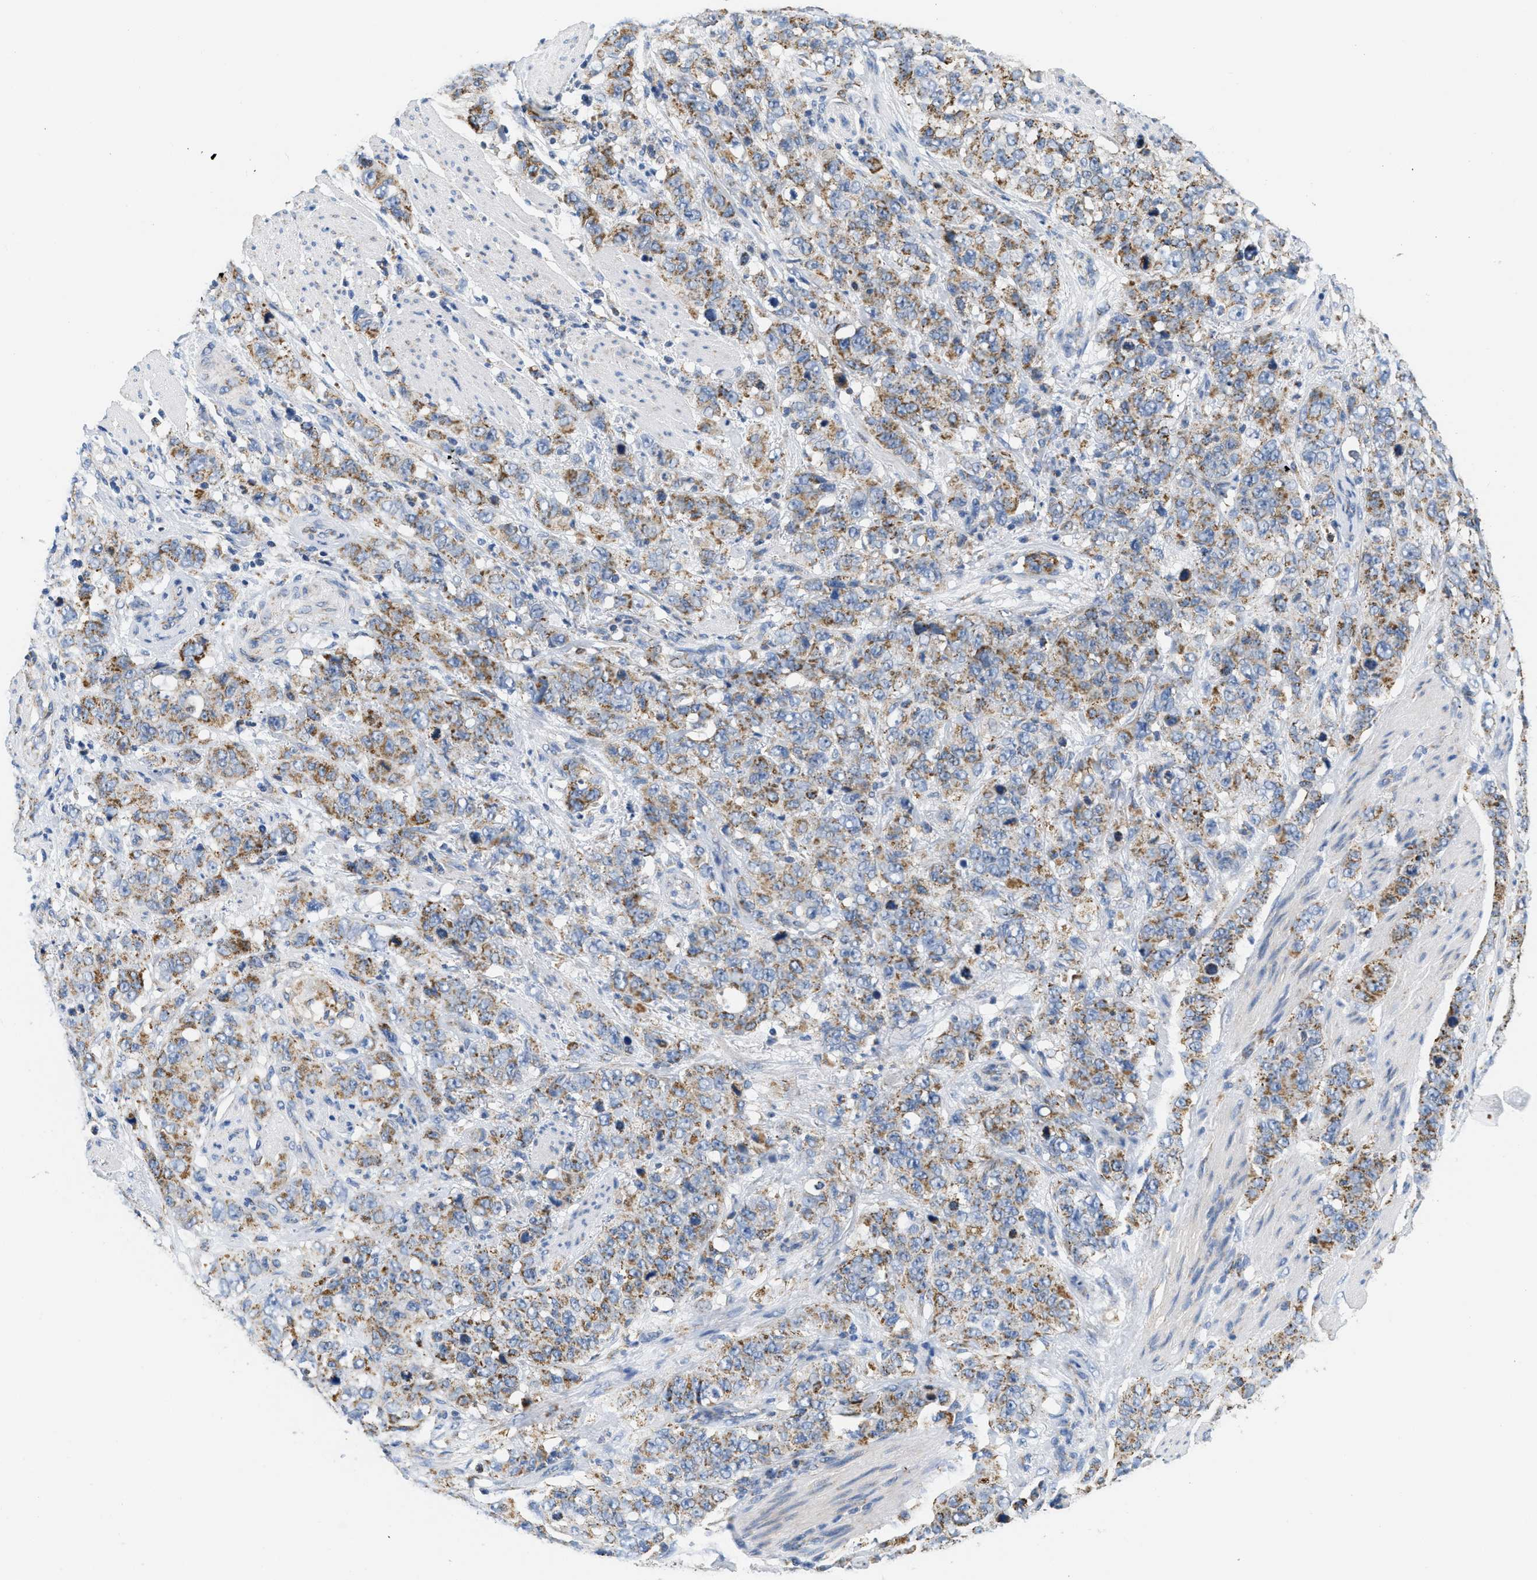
{"staining": {"intensity": "moderate", "quantity": ">75%", "location": "cytoplasmic/membranous"}, "tissue": "stomach cancer", "cell_type": "Tumor cells", "image_type": "cancer", "snomed": [{"axis": "morphology", "description": "Adenocarcinoma, NOS"}, {"axis": "topography", "description": "Stomach"}], "caption": "The immunohistochemical stain shows moderate cytoplasmic/membranous staining in tumor cells of adenocarcinoma (stomach) tissue. The staining is performed using DAB brown chromogen to label protein expression. The nuclei are counter-stained blue using hematoxylin.", "gene": "KCNJ5", "patient": {"sex": "male", "age": 48}}